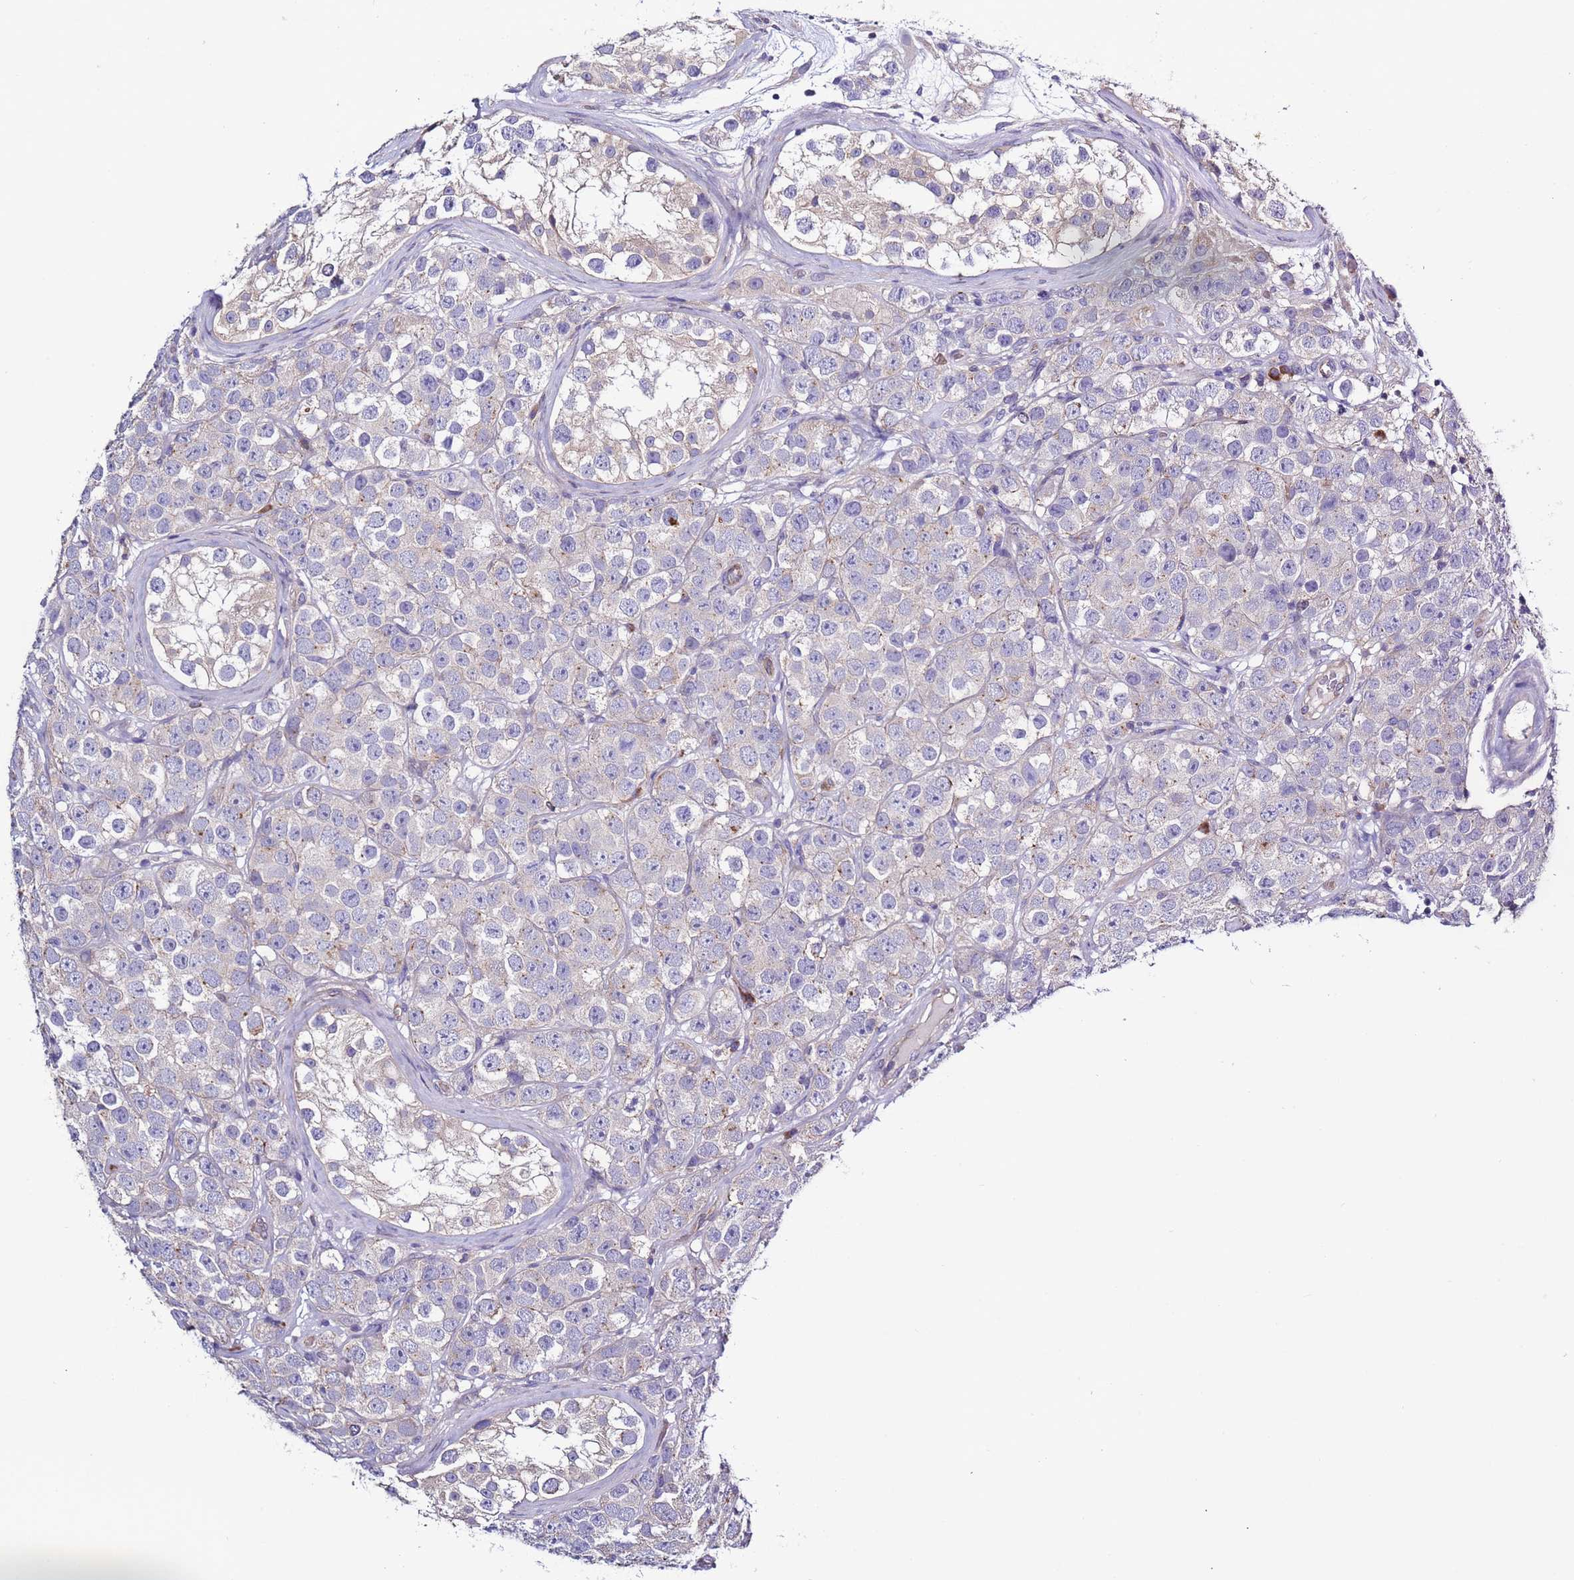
{"staining": {"intensity": "negative", "quantity": "none", "location": "none"}, "tissue": "testis cancer", "cell_type": "Tumor cells", "image_type": "cancer", "snomed": [{"axis": "morphology", "description": "Seminoma, NOS"}, {"axis": "topography", "description": "Testis"}], "caption": "IHC of human seminoma (testis) displays no expression in tumor cells.", "gene": "SPCS1", "patient": {"sex": "male", "age": 28}}